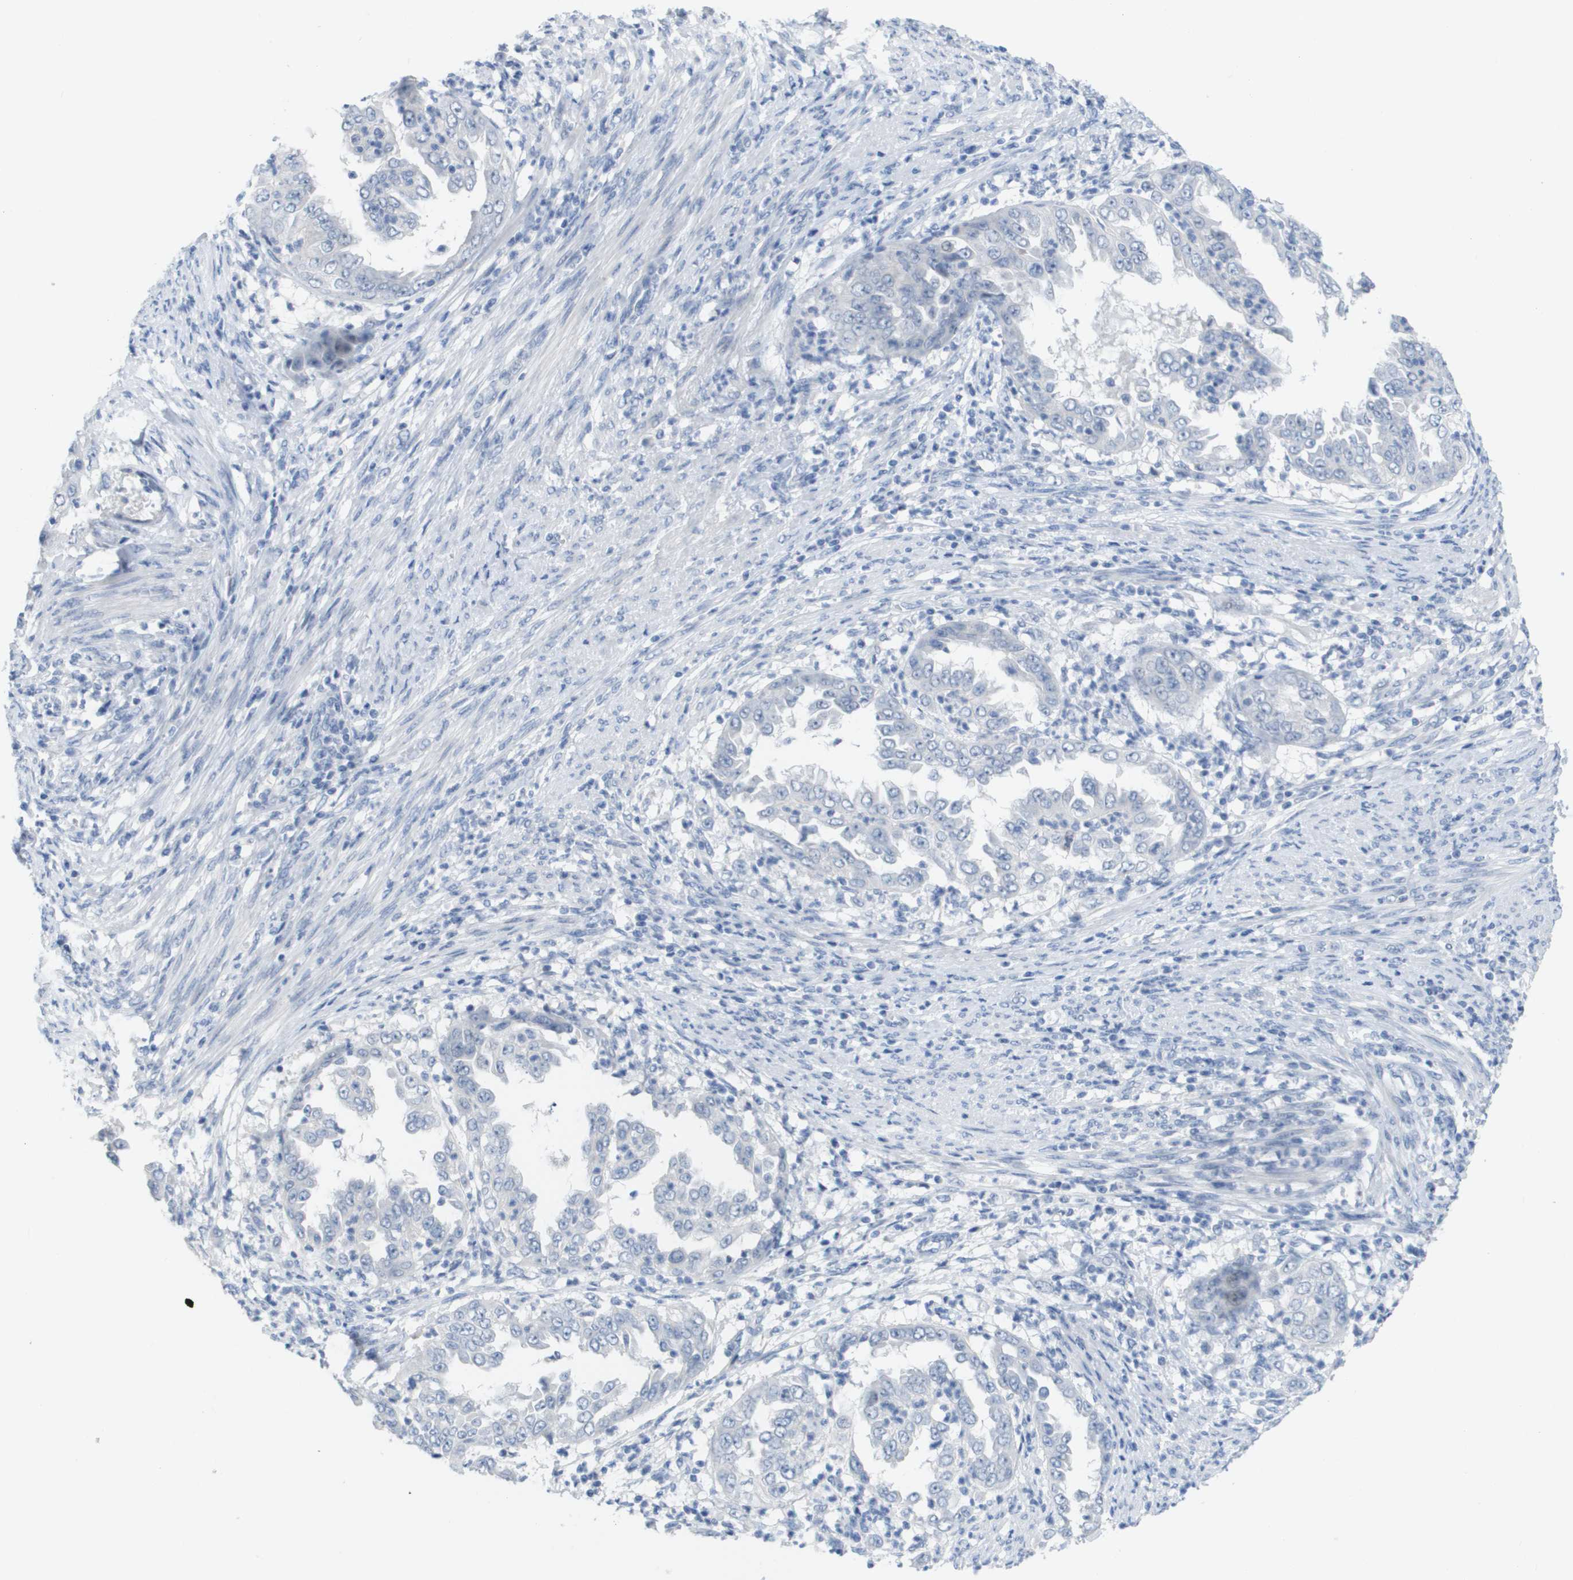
{"staining": {"intensity": "negative", "quantity": "none", "location": "none"}, "tissue": "endometrial cancer", "cell_type": "Tumor cells", "image_type": "cancer", "snomed": [{"axis": "morphology", "description": "Adenocarcinoma, NOS"}, {"axis": "topography", "description": "Endometrium"}], "caption": "The photomicrograph demonstrates no significant expression in tumor cells of adenocarcinoma (endometrial).", "gene": "PDE4A", "patient": {"sex": "female", "age": 85}}